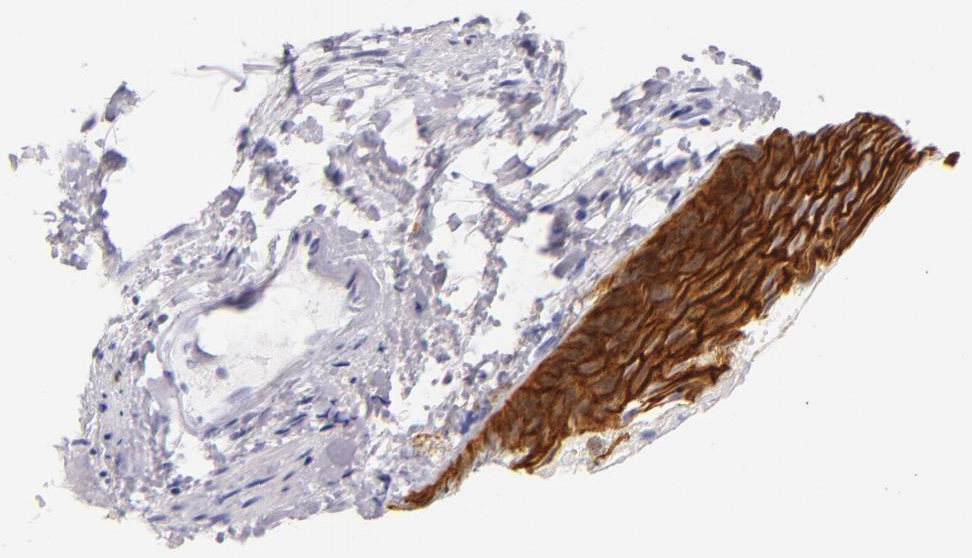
{"staining": {"intensity": "strong", "quantity": "25%-75%", "location": "cytoplasmic/membranous"}, "tissue": "skin", "cell_type": "Epidermal cells", "image_type": "normal", "snomed": [{"axis": "morphology", "description": "Normal tissue, NOS"}, {"axis": "morphology", "description": "Hemorrhoids"}, {"axis": "morphology", "description": "Inflammation, NOS"}, {"axis": "topography", "description": "Anal"}], "caption": "Skin stained with immunohistochemistry (IHC) displays strong cytoplasmic/membranous expression in about 25%-75% of epidermal cells. (brown staining indicates protein expression, while blue staining denotes nuclei).", "gene": "CDH3", "patient": {"sex": "male", "age": 60}}